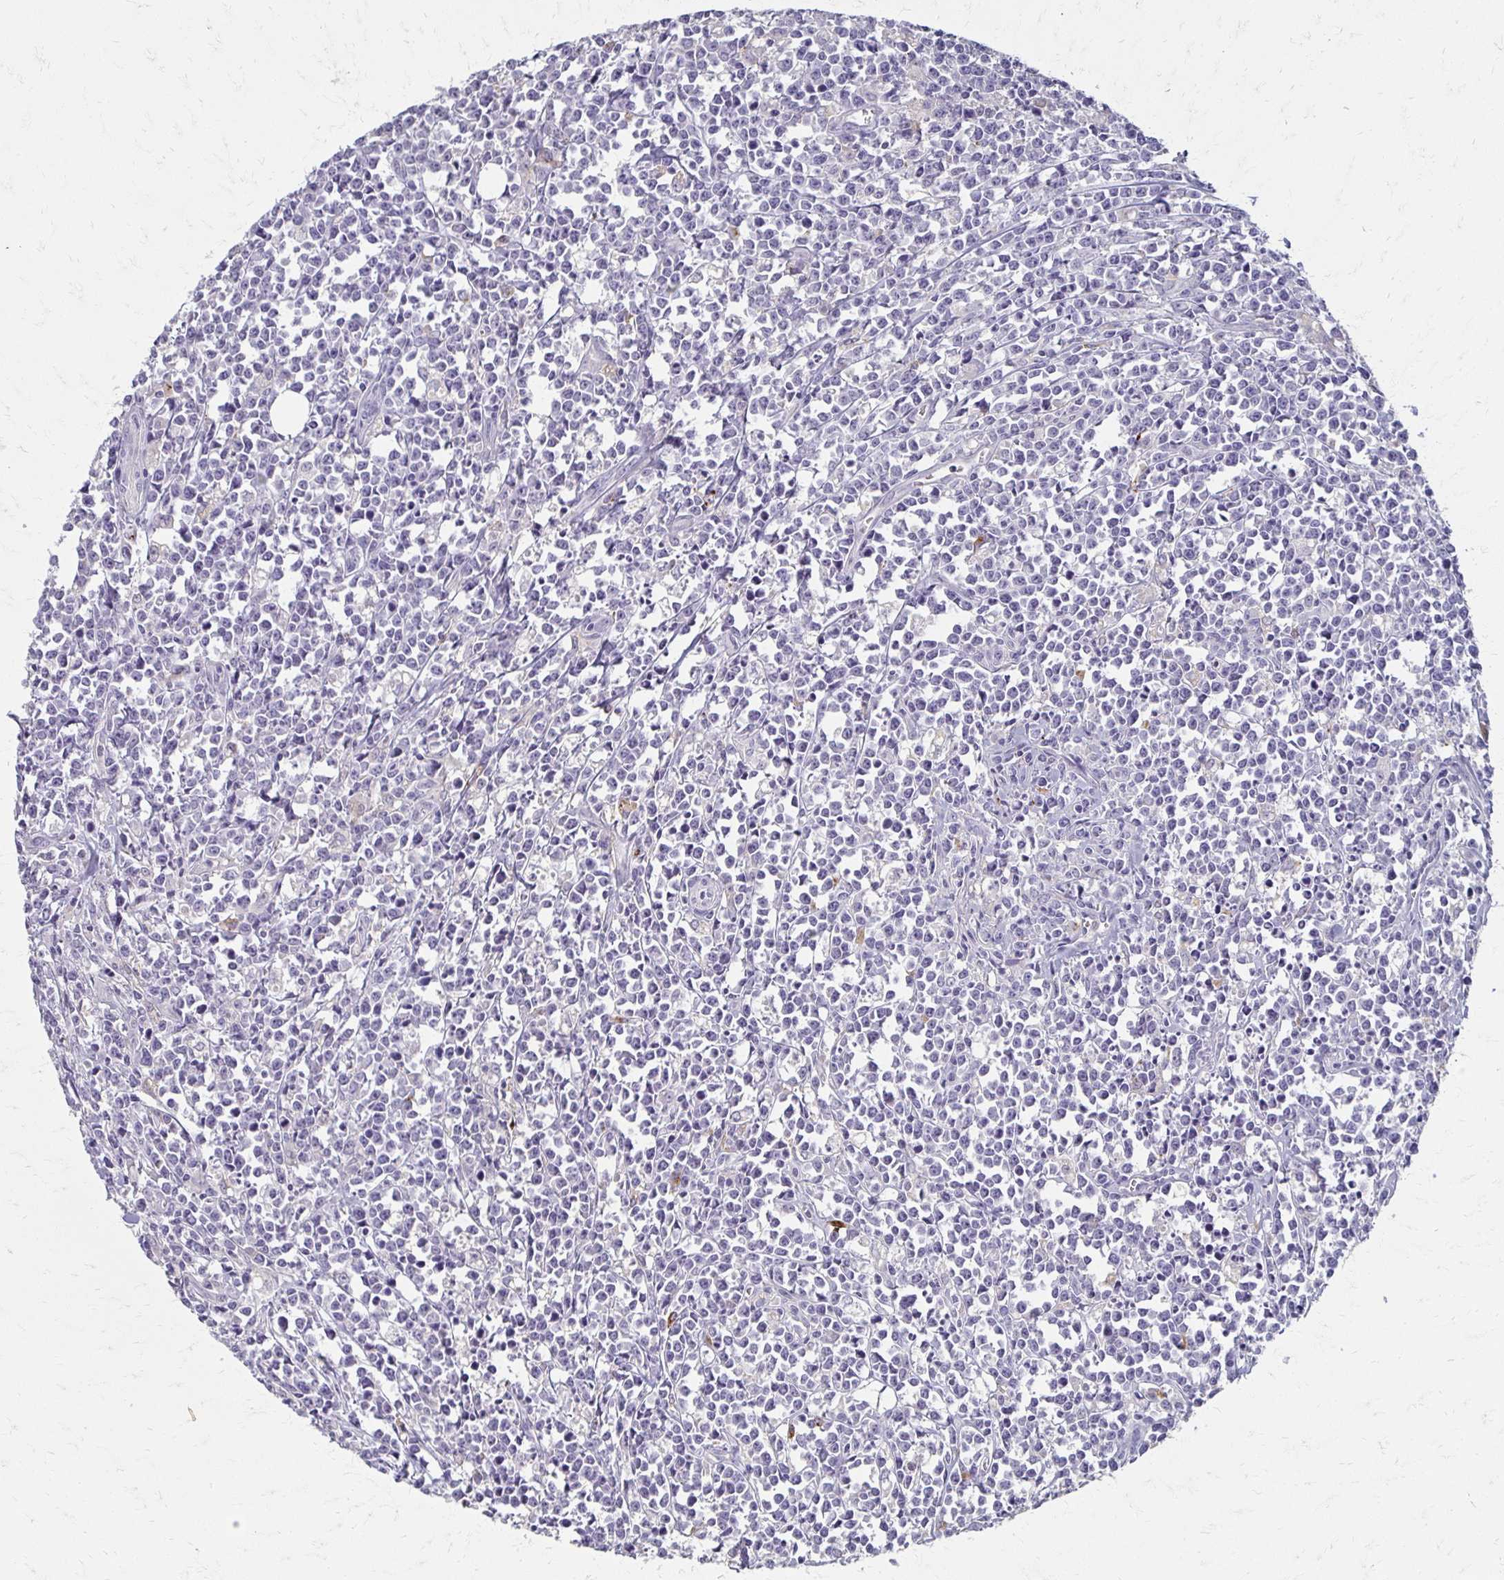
{"staining": {"intensity": "negative", "quantity": "none", "location": "none"}, "tissue": "lymphoma", "cell_type": "Tumor cells", "image_type": "cancer", "snomed": [{"axis": "morphology", "description": "Malignant lymphoma, non-Hodgkin's type, High grade"}, {"axis": "topography", "description": "Small intestine"}], "caption": "Immunohistochemistry (IHC) micrograph of neoplastic tissue: human lymphoma stained with DAB displays no significant protein positivity in tumor cells.", "gene": "BBS12", "patient": {"sex": "female", "age": 56}}